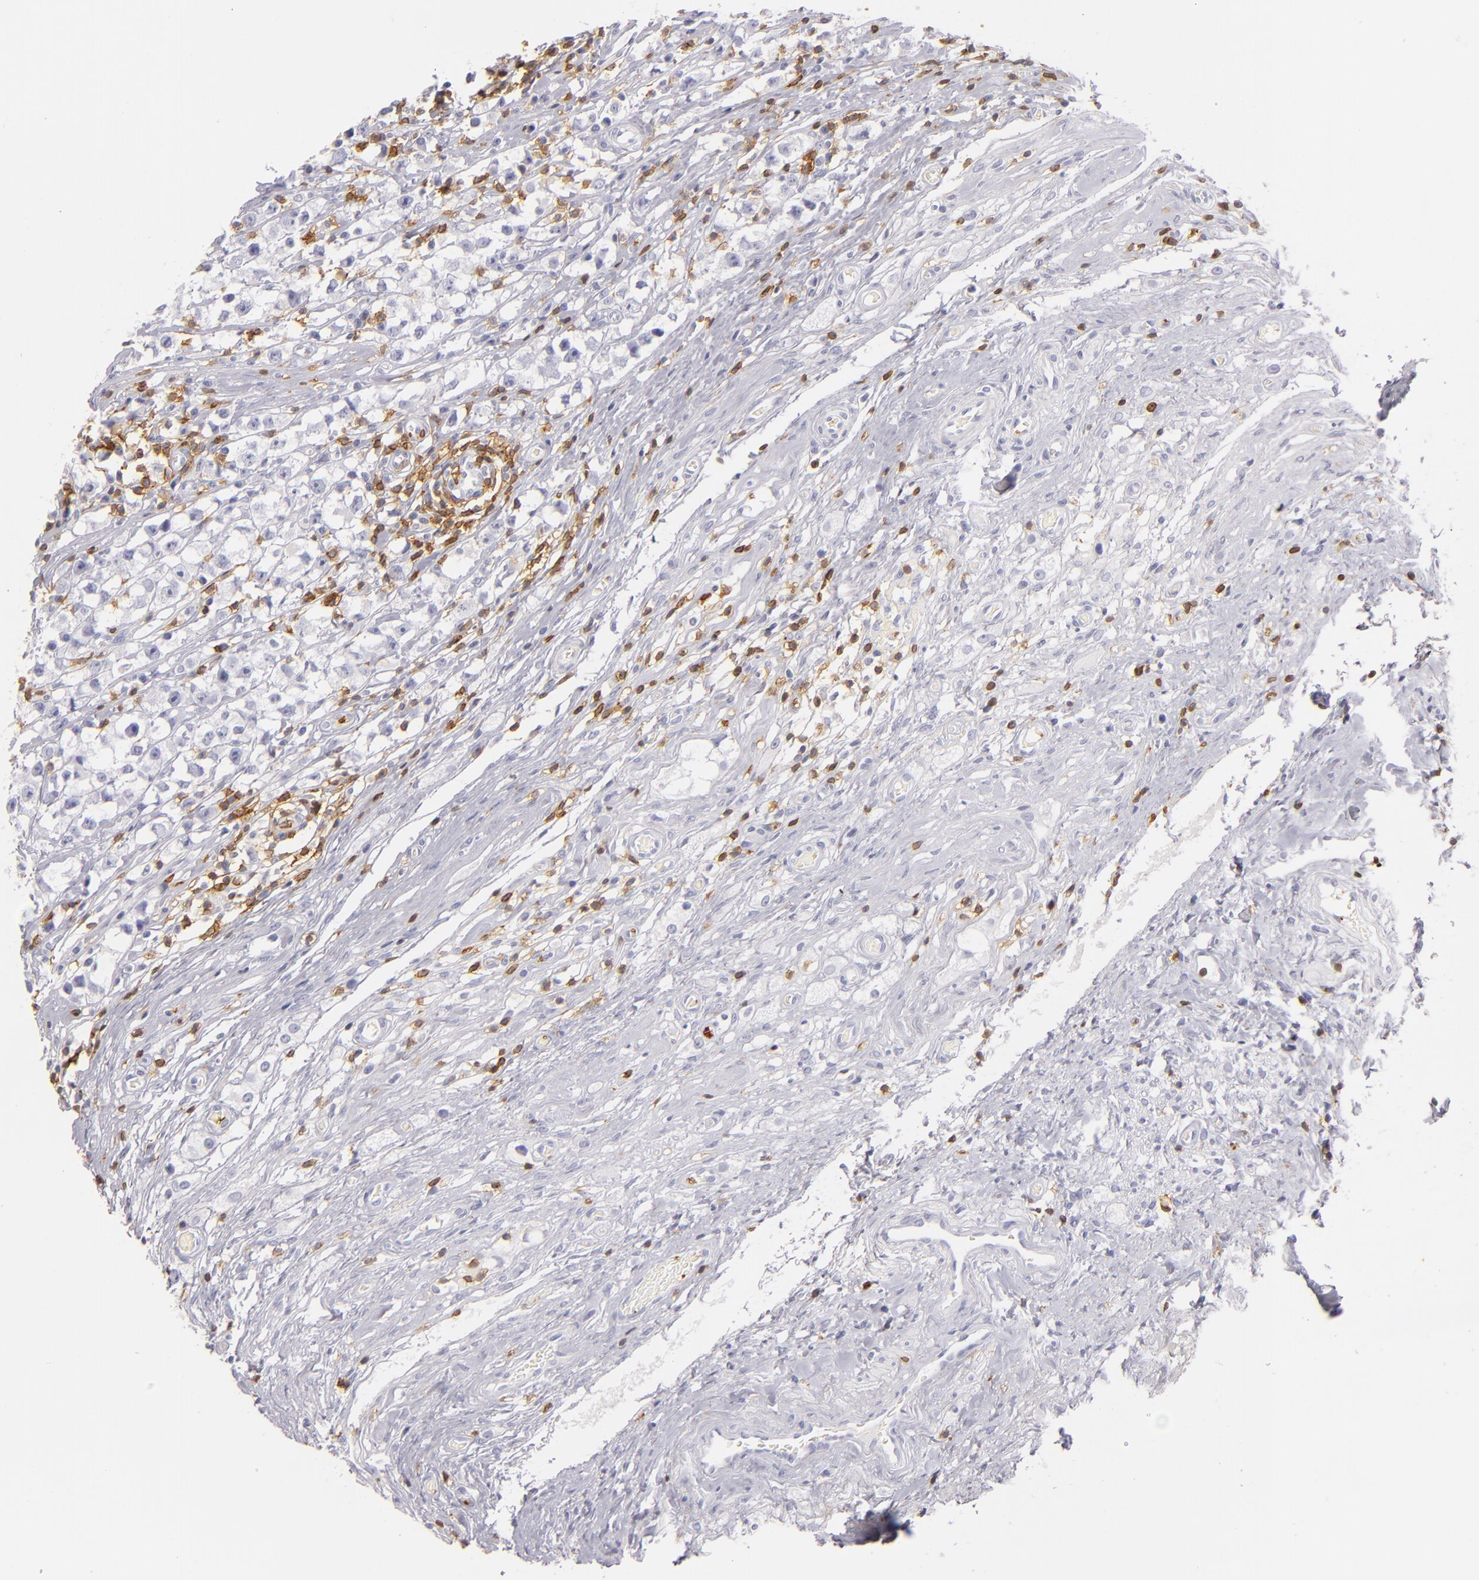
{"staining": {"intensity": "negative", "quantity": "none", "location": "none"}, "tissue": "testis cancer", "cell_type": "Tumor cells", "image_type": "cancer", "snomed": [{"axis": "morphology", "description": "Seminoma, NOS"}, {"axis": "topography", "description": "Testis"}], "caption": "High magnification brightfield microscopy of testis seminoma stained with DAB (brown) and counterstained with hematoxylin (blue): tumor cells show no significant staining. The staining was performed using DAB to visualize the protein expression in brown, while the nuclei were stained in blue with hematoxylin (Magnification: 20x).", "gene": "LAT", "patient": {"sex": "male", "age": 35}}